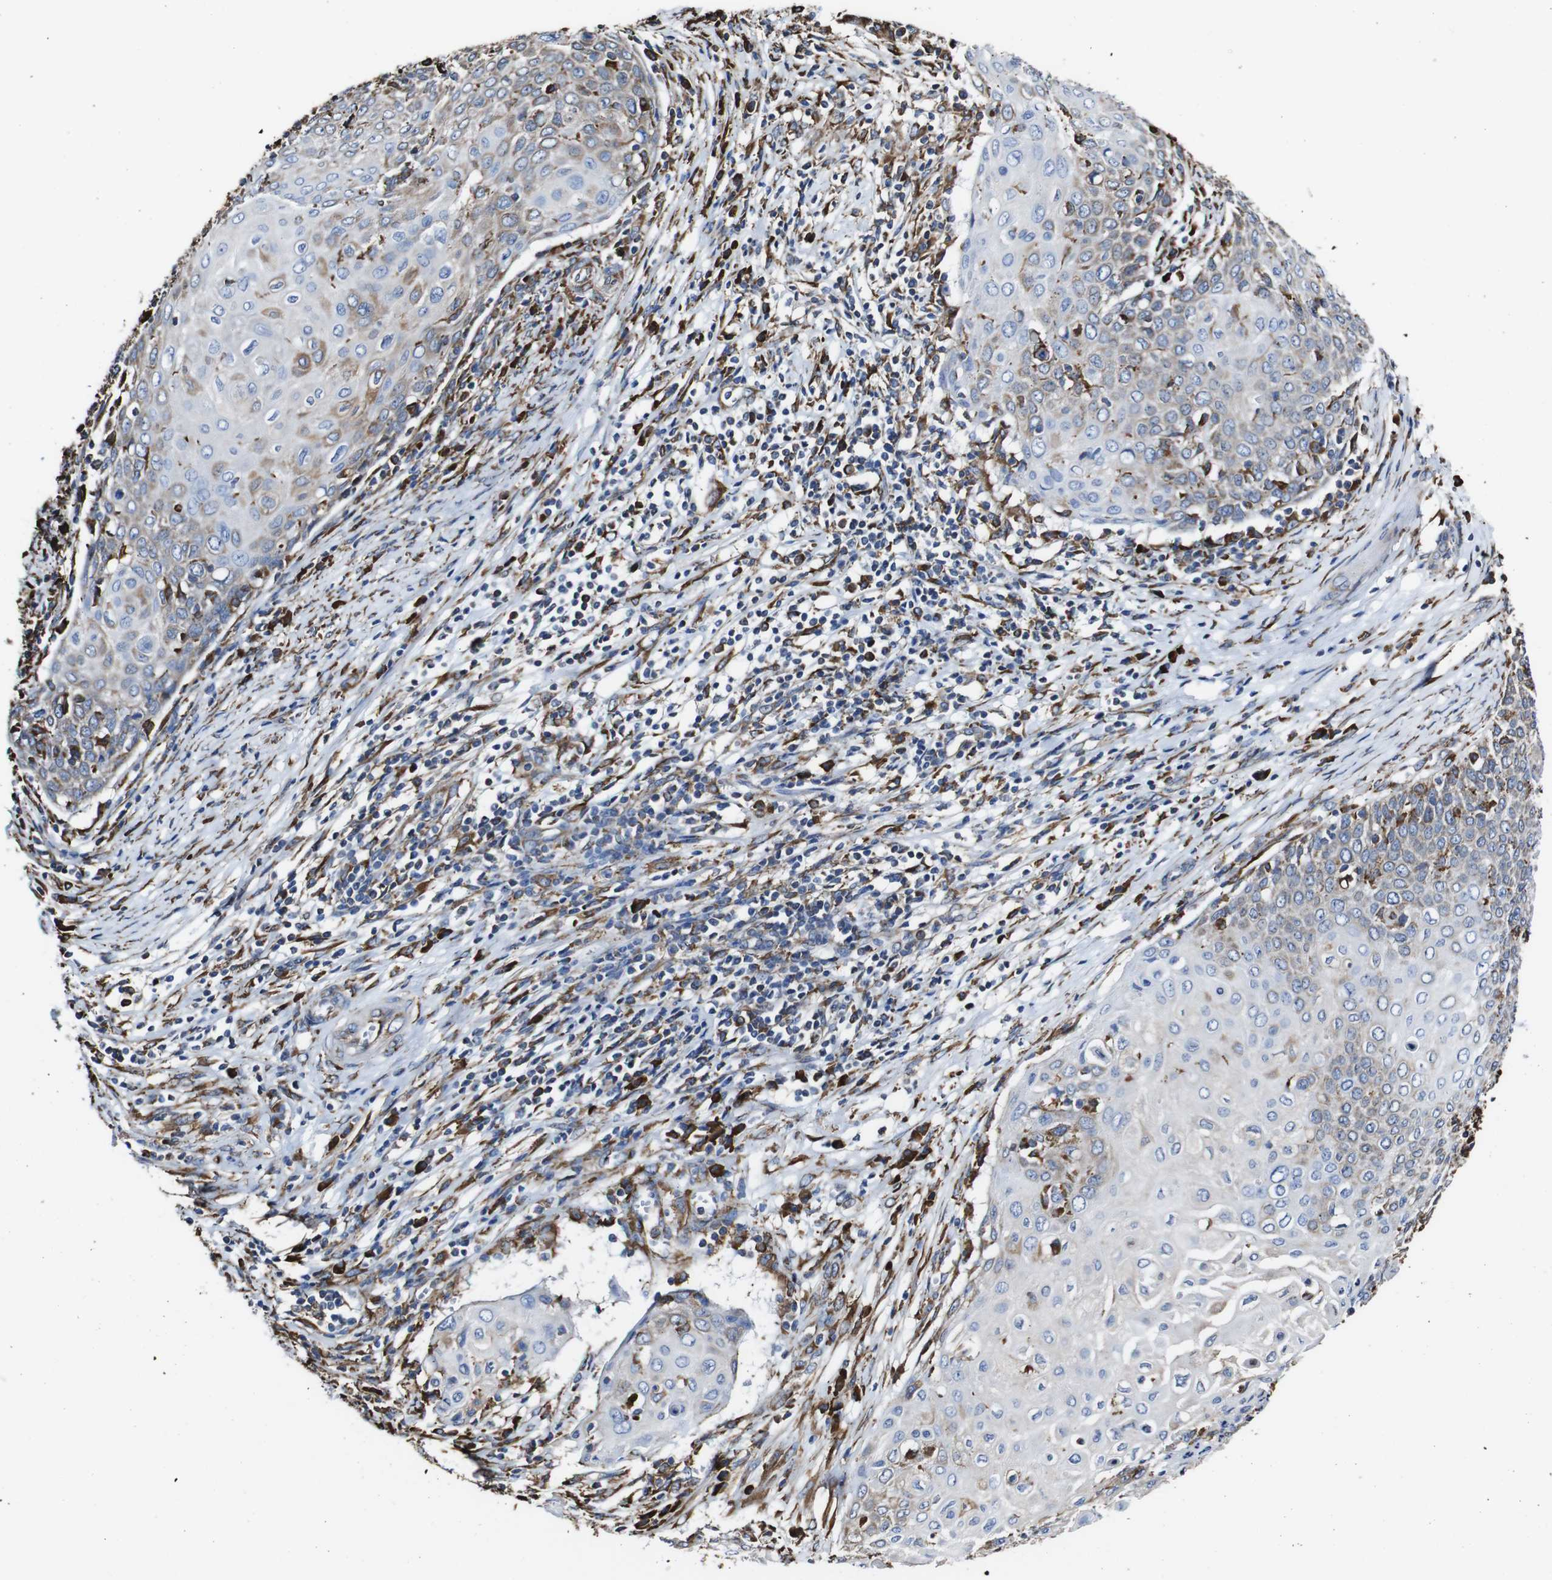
{"staining": {"intensity": "weak", "quantity": "25%-75%", "location": "cytoplasmic/membranous"}, "tissue": "cervical cancer", "cell_type": "Tumor cells", "image_type": "cancer", "snomed": [{"axis": "morphology", "description": "Squamous cell carcinoma, NOS"}, {"axis": "topography", "description": "Cervix"}], "caption": "Immunohistochemistry (IHC) staining of squamous cell carcinoma (cervical), which exhibits low levels of weak cytoplasmic/membranous staining in about 25%-75% of tumor cells indicating weak cytoplasmic/membranous protein positivity. The staining was performed using DAB (3,3'-diaminobenzidine) (brown) for protein detection and nuclei were counterstained in hematoxylin (blue).", "gene": "PPIB", "patient": {"sex": "female", "age": 39}}